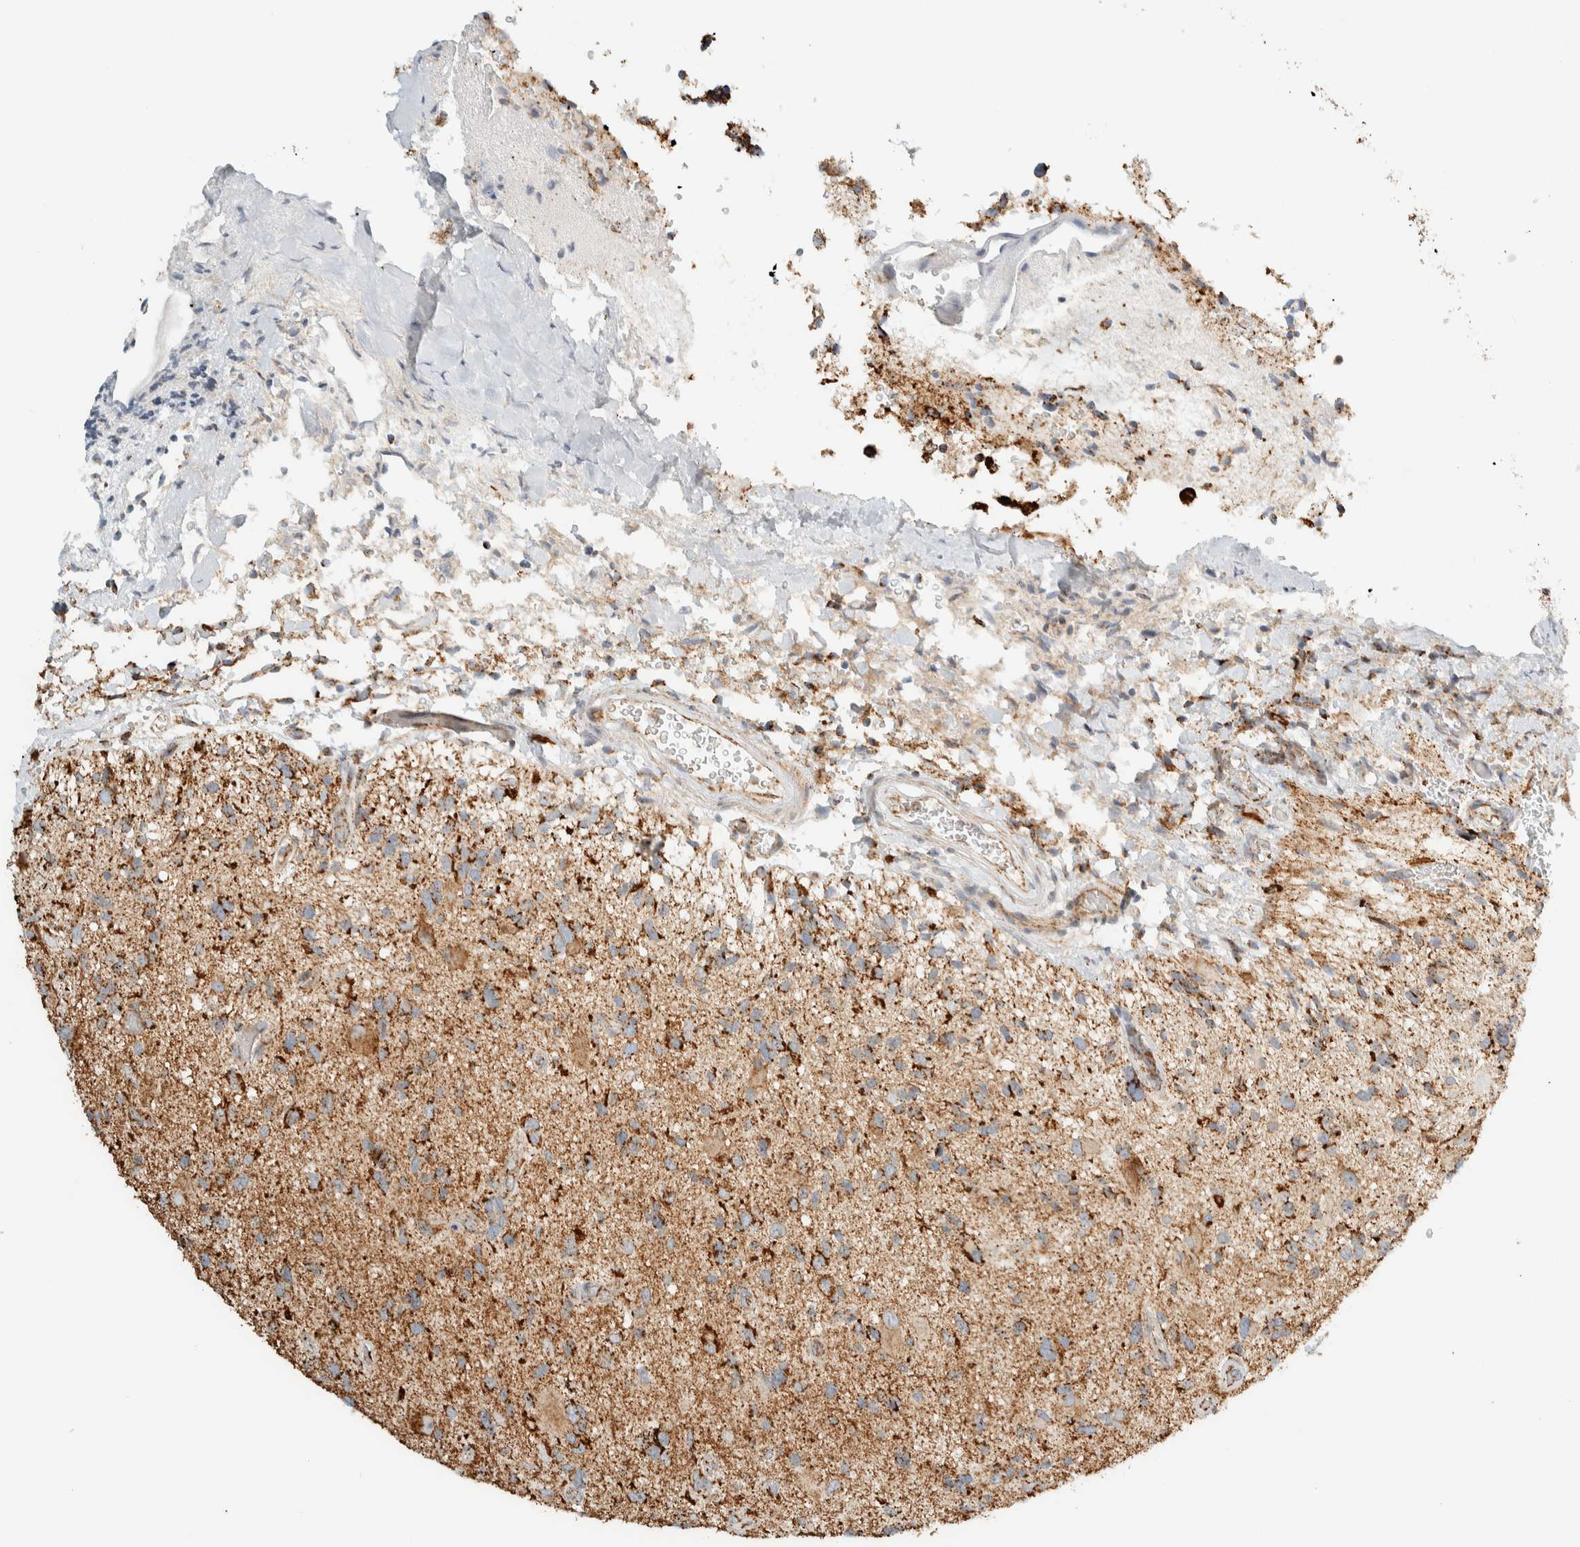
{"staining": {"intensity": "moderate", "quantity": ">75%", "location": "cytoplasmic/membranous"}, "tissue": "glioma", "cell_type": "Tumor cells", "image_type": "cancer", "snomed": [{"axis": "morphology", "description": "Glioma, malignant, High grade"}, {"axis": "topography", "description": "Brain"}], "caption": "IHC micrograph of neoplastic tissue: malignant glioma (high-grade) stained using immunohistochemistry (IHC) demonstrates medium levels of moderate protein expression localized specifically in the cytoplasmic/membranous of tumor cells, appearing as a cytoplasmic/membranous brown color.", "gene": "ZNF454", "patient": {"sex": "male", "age": 33}}